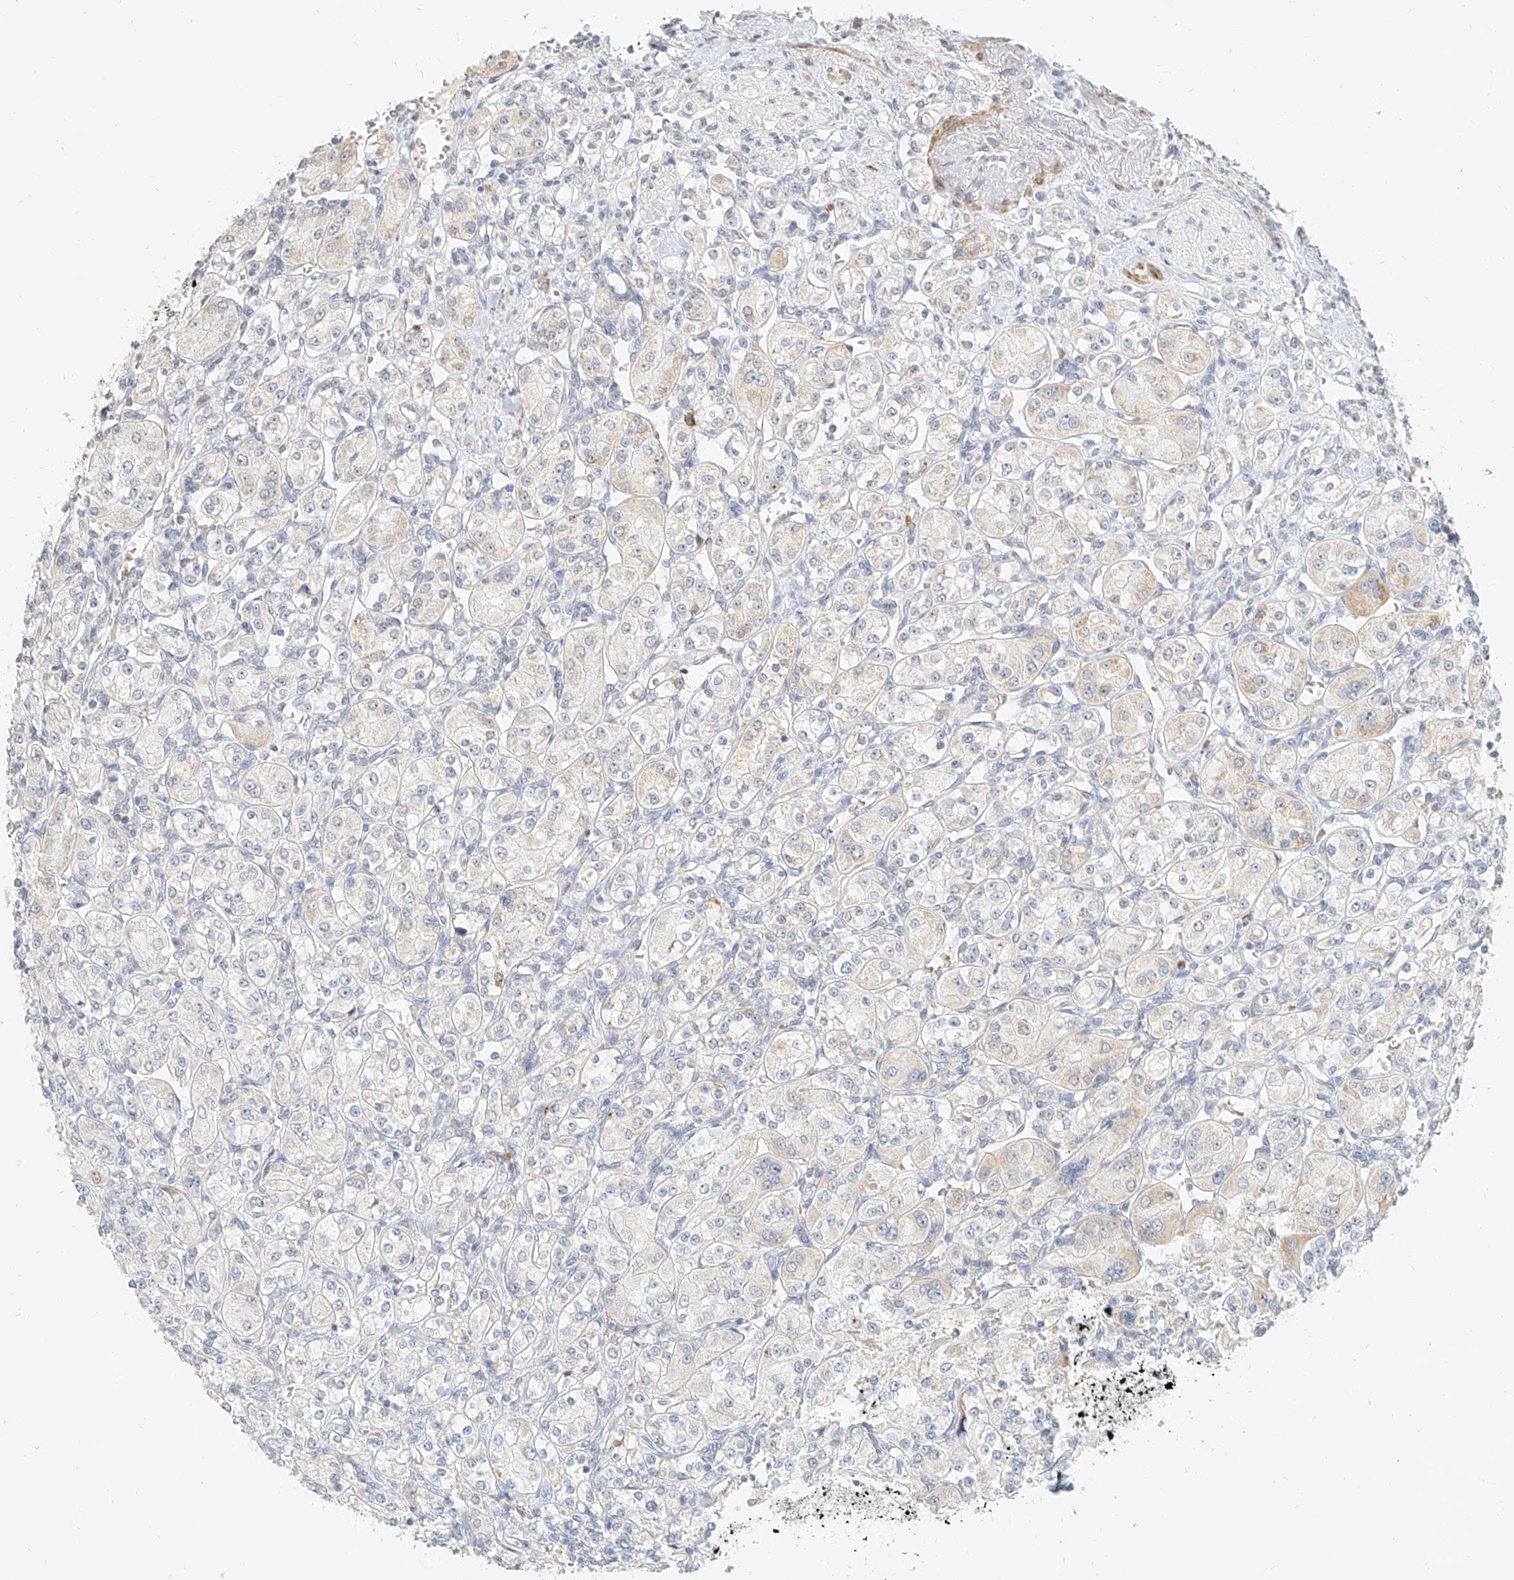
{"staining": {"intensity": "negative", "quantity": "none", "location": "none"}, "tissue": "renal cancer", "cell_type": "Tumor cells", "image_type": "cancer", "snomed": [{"axis": "morphology", "description": "Adenocarcinoma, NOS"}, {"axis": "topography", "description": "Kidney"}], "caption": "There is no significant staining in tumor cells of renal cancer.", "gene": "CXorf58", "patient": {"sex": "male", "age": 77}}